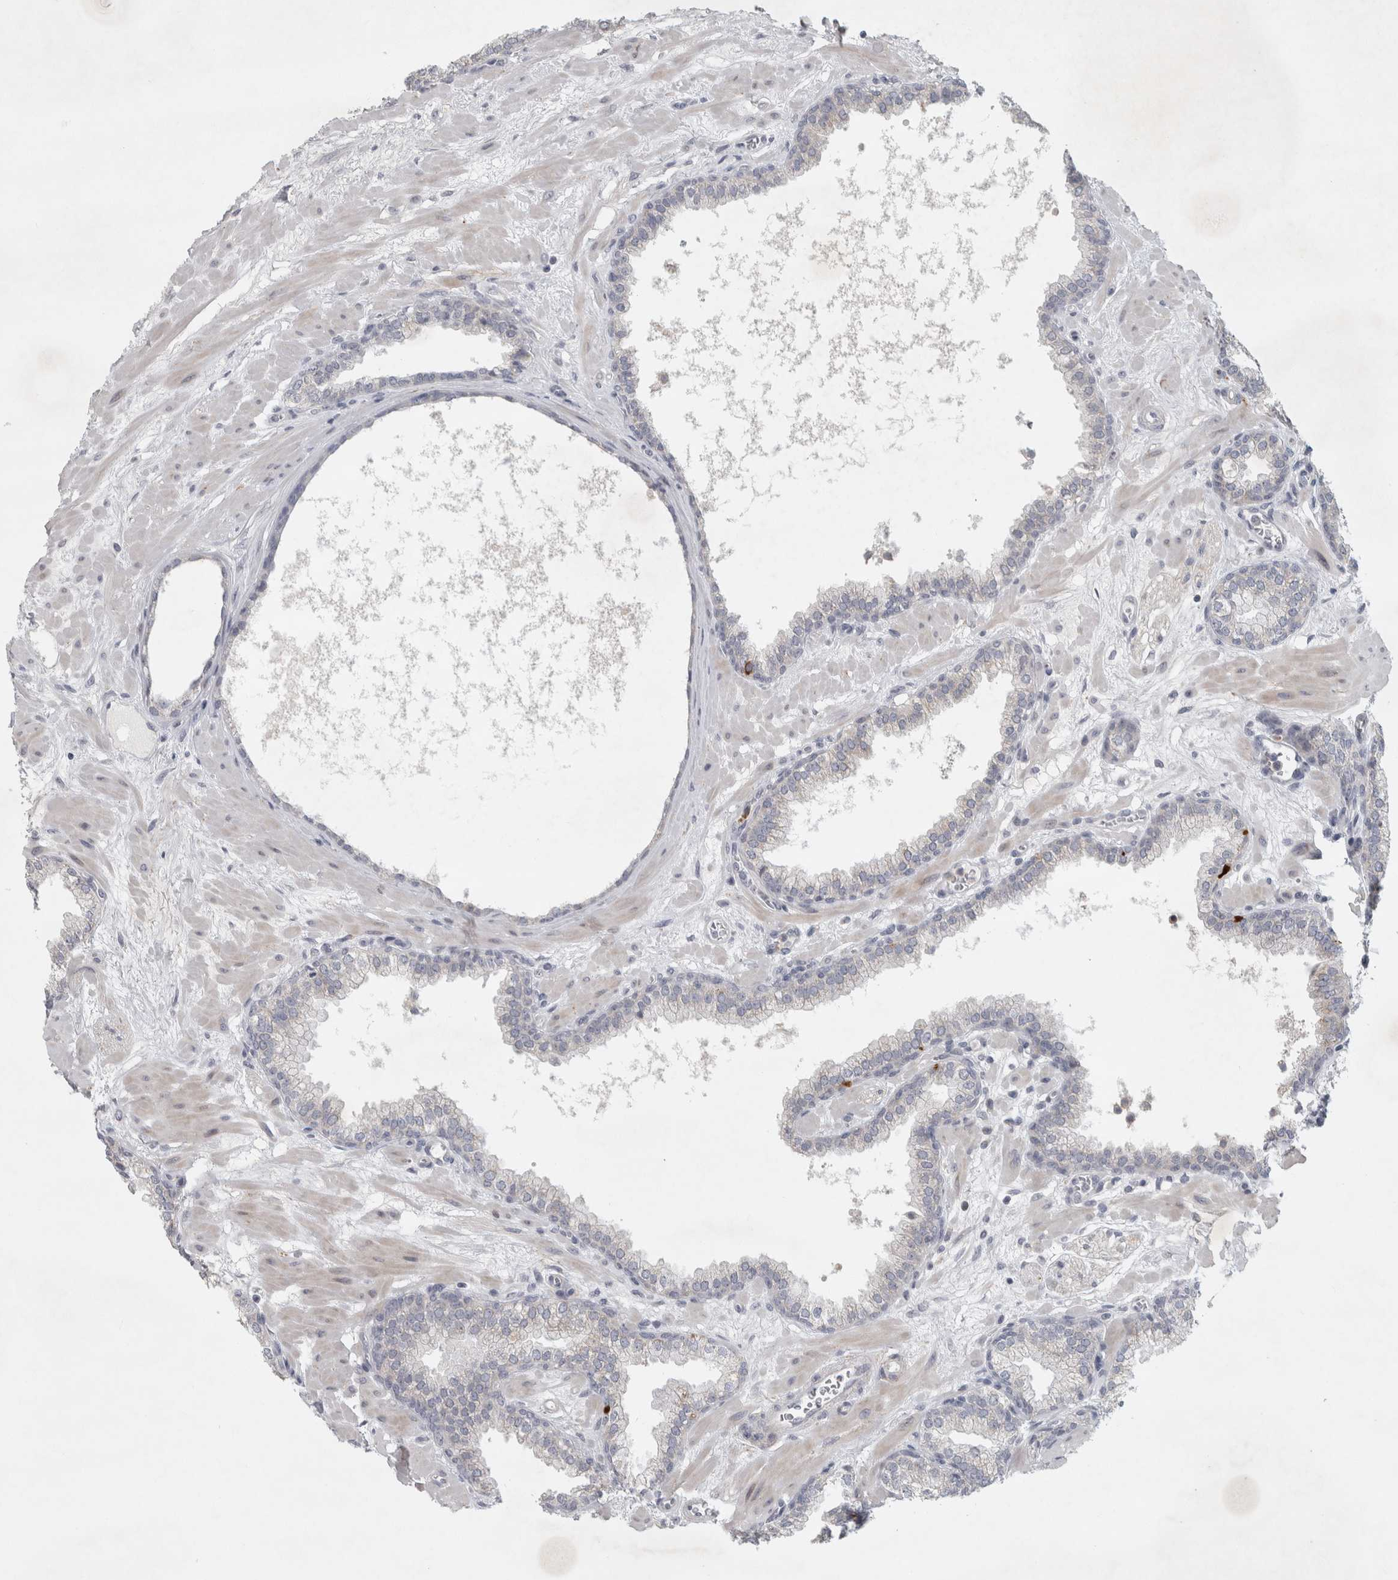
{"staining": {"intensity": "negative", "quantity": "none", "location": "none"}, "tissue": "prostate", "cell_type": "Glandular cells", "image_type": "normal", "snomed": [{"axis": "morphology", "description": "Normal tissue, NOS"}, {"axis": "morphology", "description": "Urothelial carcinoma, Low grade"}, {"axis": "topography", "description": "Urinary bladder"}, {"axis": "topography", "description": "Prostate"}], "caption": "The IHC image has no significant expression in glandular cells of prostate. Brightfield microscopy of immunohistochemistry (IHC) stained with DAB (brown) and hematoxylin (blue), captured at high magnification.", "gene": "PTPRN2", "patient": {"sex": "male", "age": 60}}